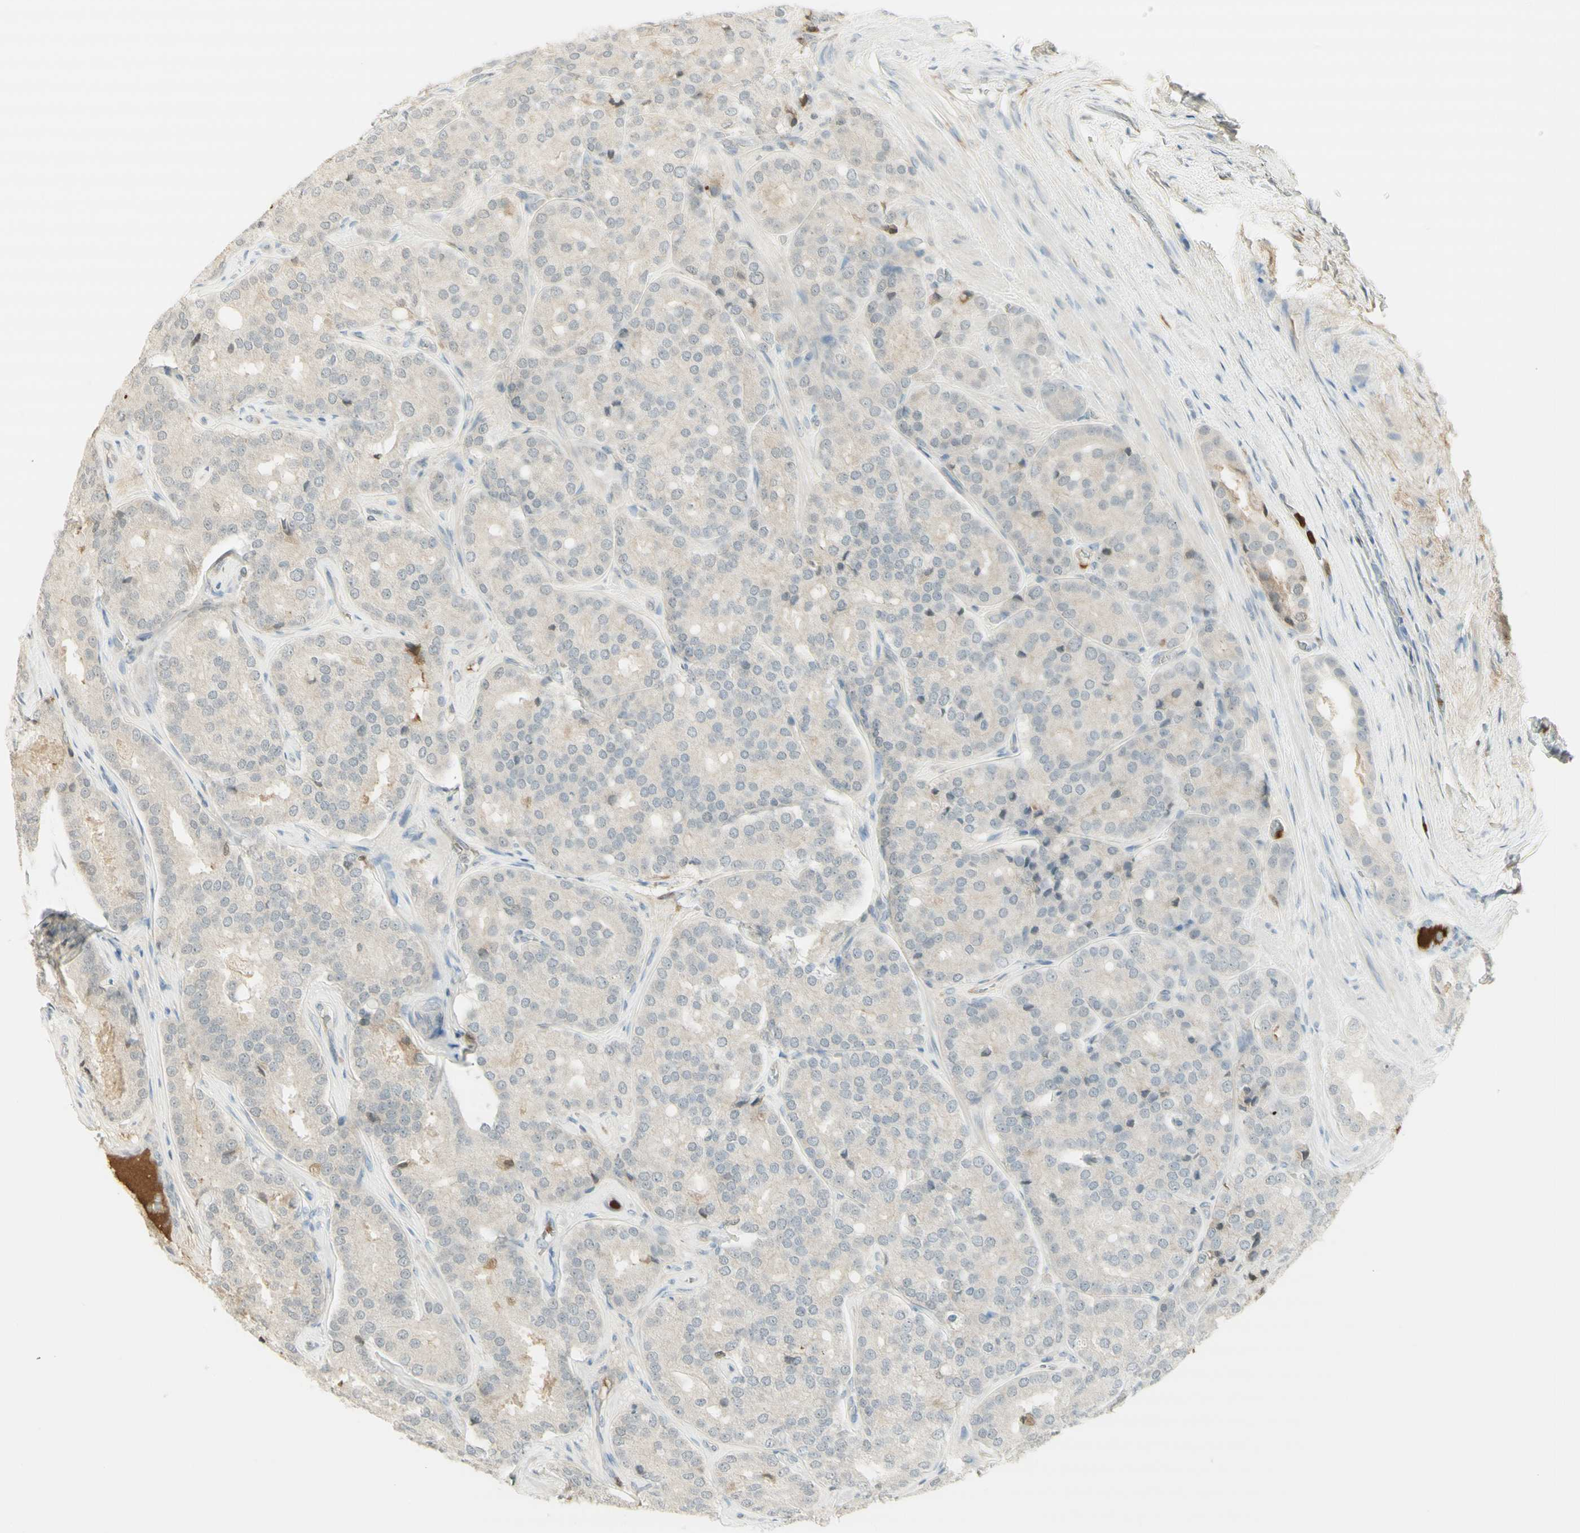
{"staining": {"intensity": "negative", "quantity": "none", "location": "none"}, "tissue": "prostate cancer", "cell_type": "Tumor cells", "image_type": "cancer", "snomed": [{"axis": "morphology", "description": "Adenocarcinoma, High grade"}, {"axis": "topography", "description": "Prostate"}], "caption": "Immunohistochemistry image of neoplastic tissue: human prostate cancer (adenocarcinoma (high-grade)) stained with DAB displays no significant protein staining in tumor cells.", "gene": "NID1", "patient": {"sex": "male", "age": 65}}